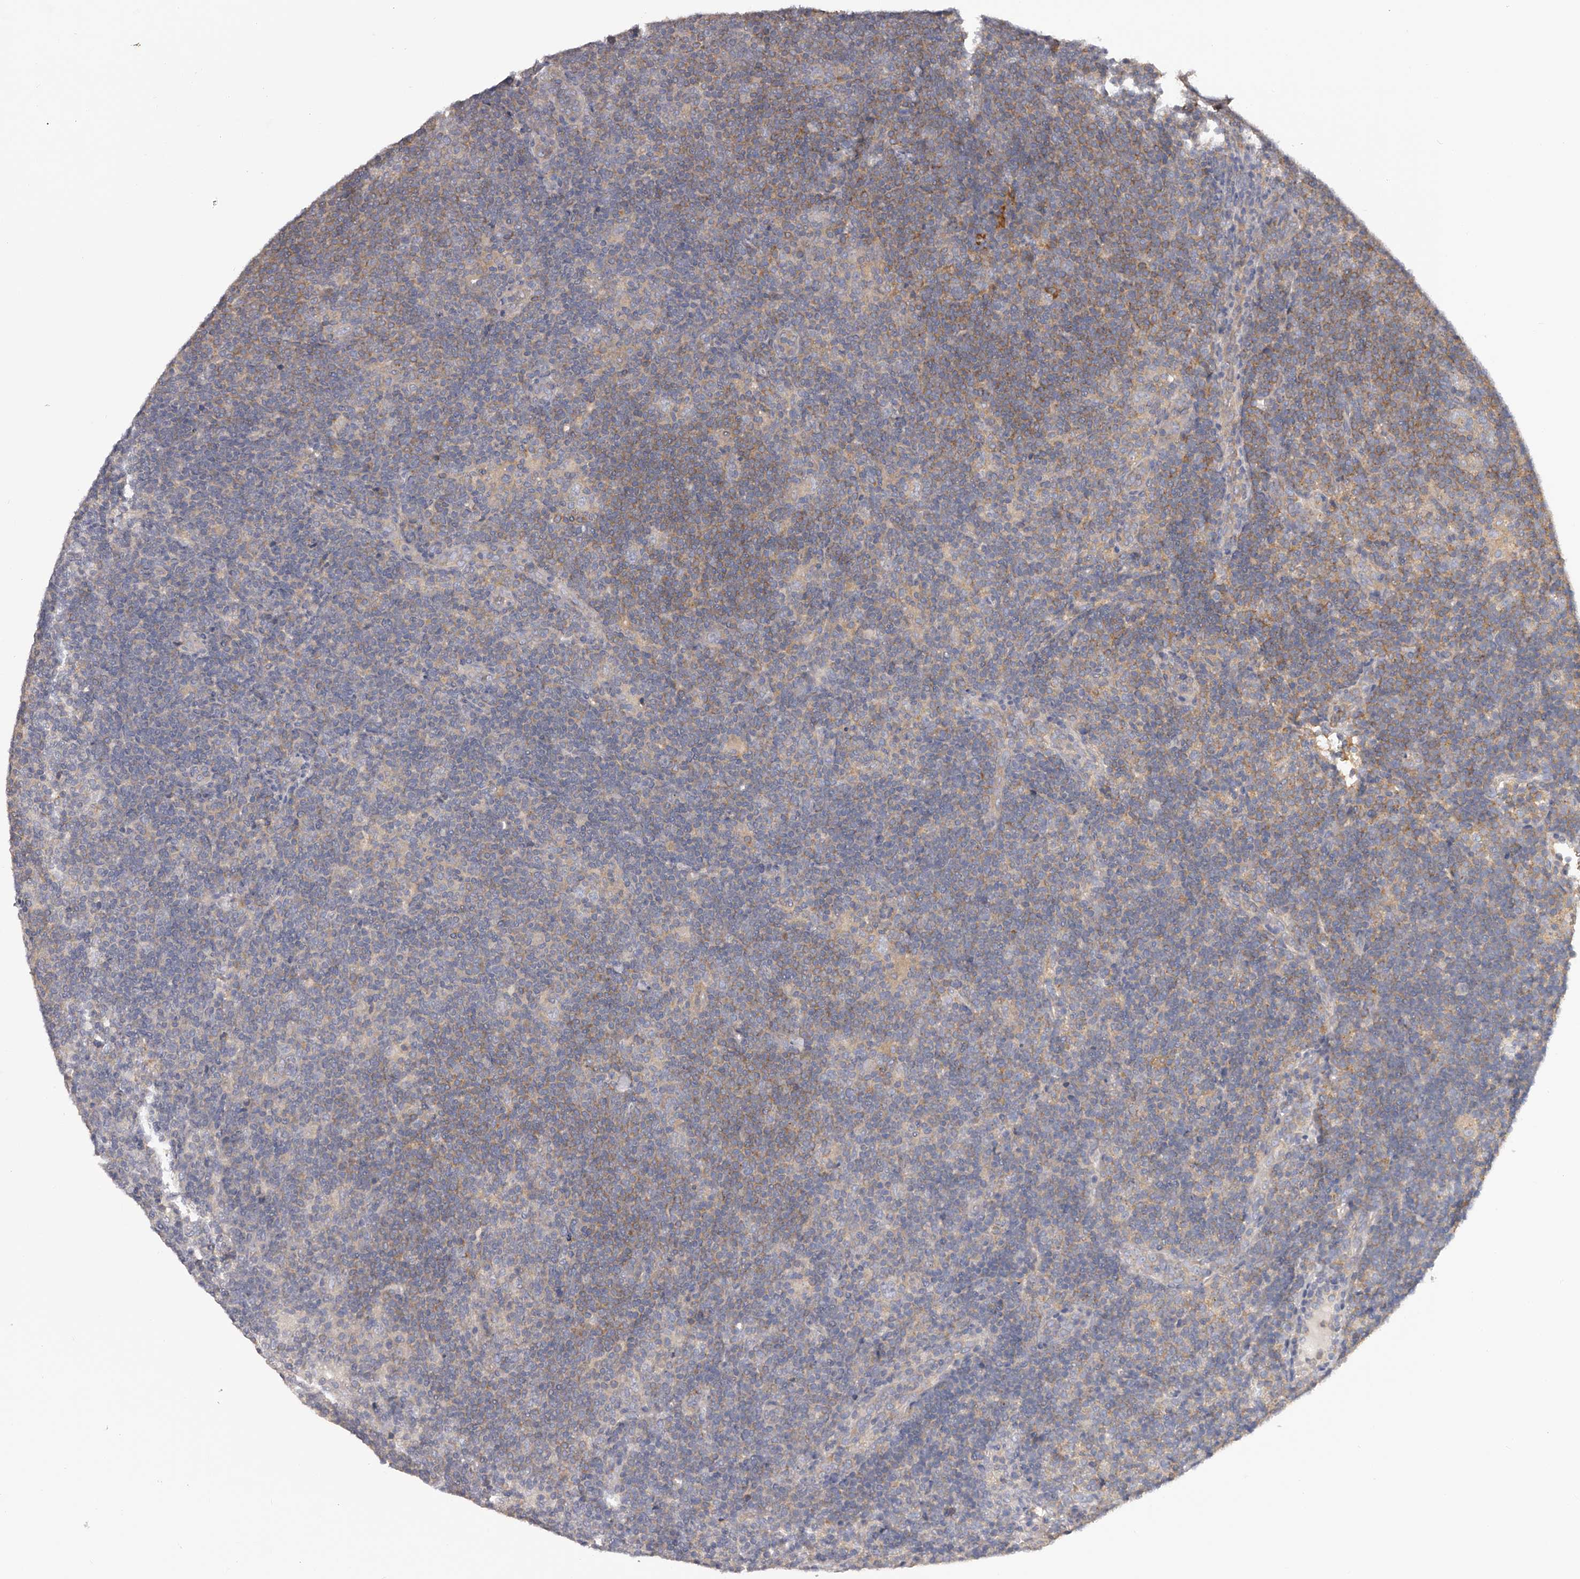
{"staining": {"intensity": "negative", "quantity": "none", "location": "none"}, "tissue": "lymphoma", "cell_type": "Tumor cells", "image_type": "cancer", "snomed": [{"axis": "morphology", "description": "Hodgkin's disease, NOS"}, {"axis": "topography", "description": "Lymph node"}], "caption": "Immunohistochemistry (IHC) of lymphoma exhibits no positivity in tumor cells.", "gene": "TNN", "patient": {"sex": "female", "age": 57}}